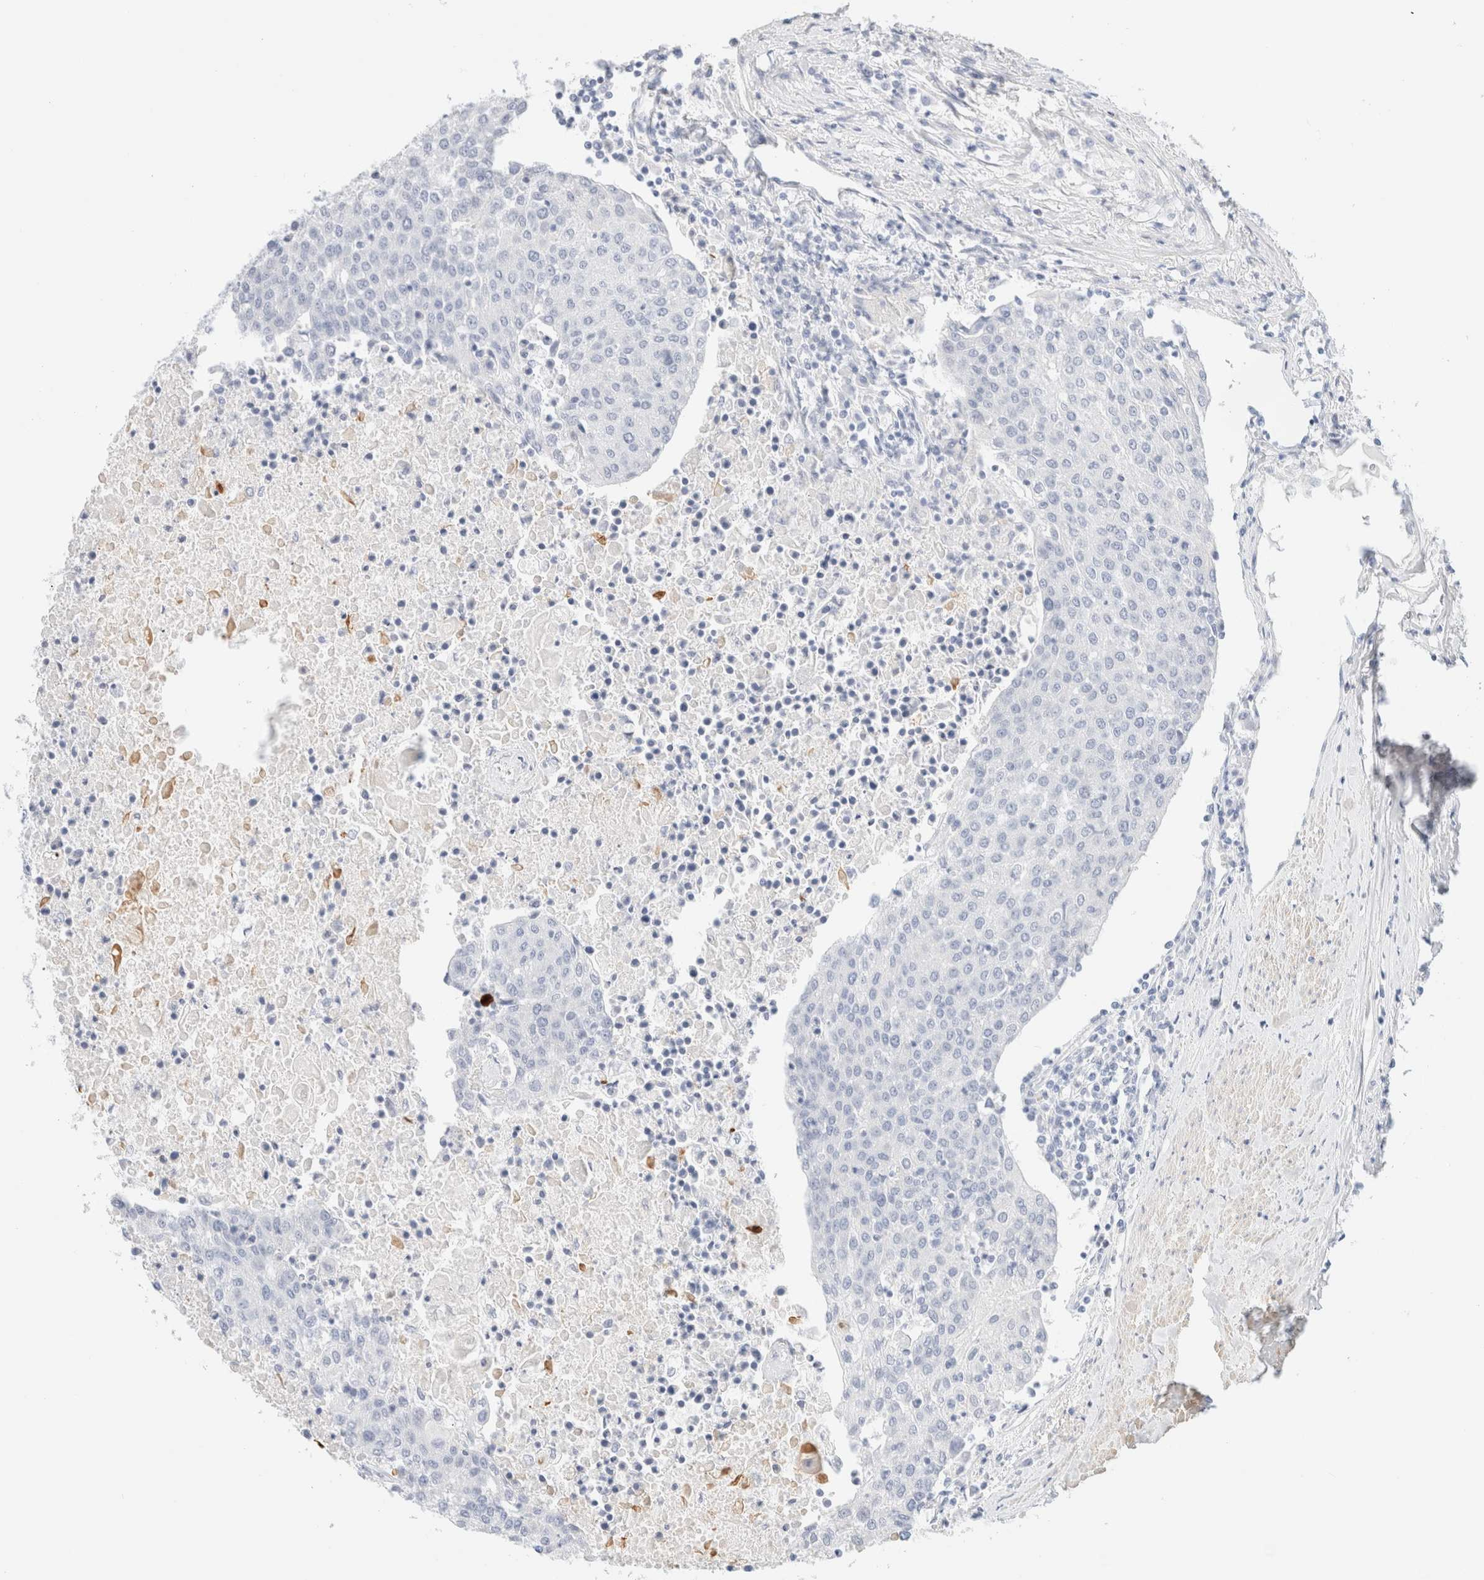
{"staining": {"intensity": "negative", "quantity": "none", "location": "none"}, "tissue": "urothelial cancer", "cell_type": "Tumor cells", "image_type": "cancer", "snomed": [{"axis": "morphology", "description": "Urothelial carcinoma, High grade"}, {"axis": "topography", "description": "Urinary bladder"}], "caption": "Tumor cells show no significant staining in urothelial cancer.", "gene": "DPYS", "patient": {"sex": "female", "age": 85}}